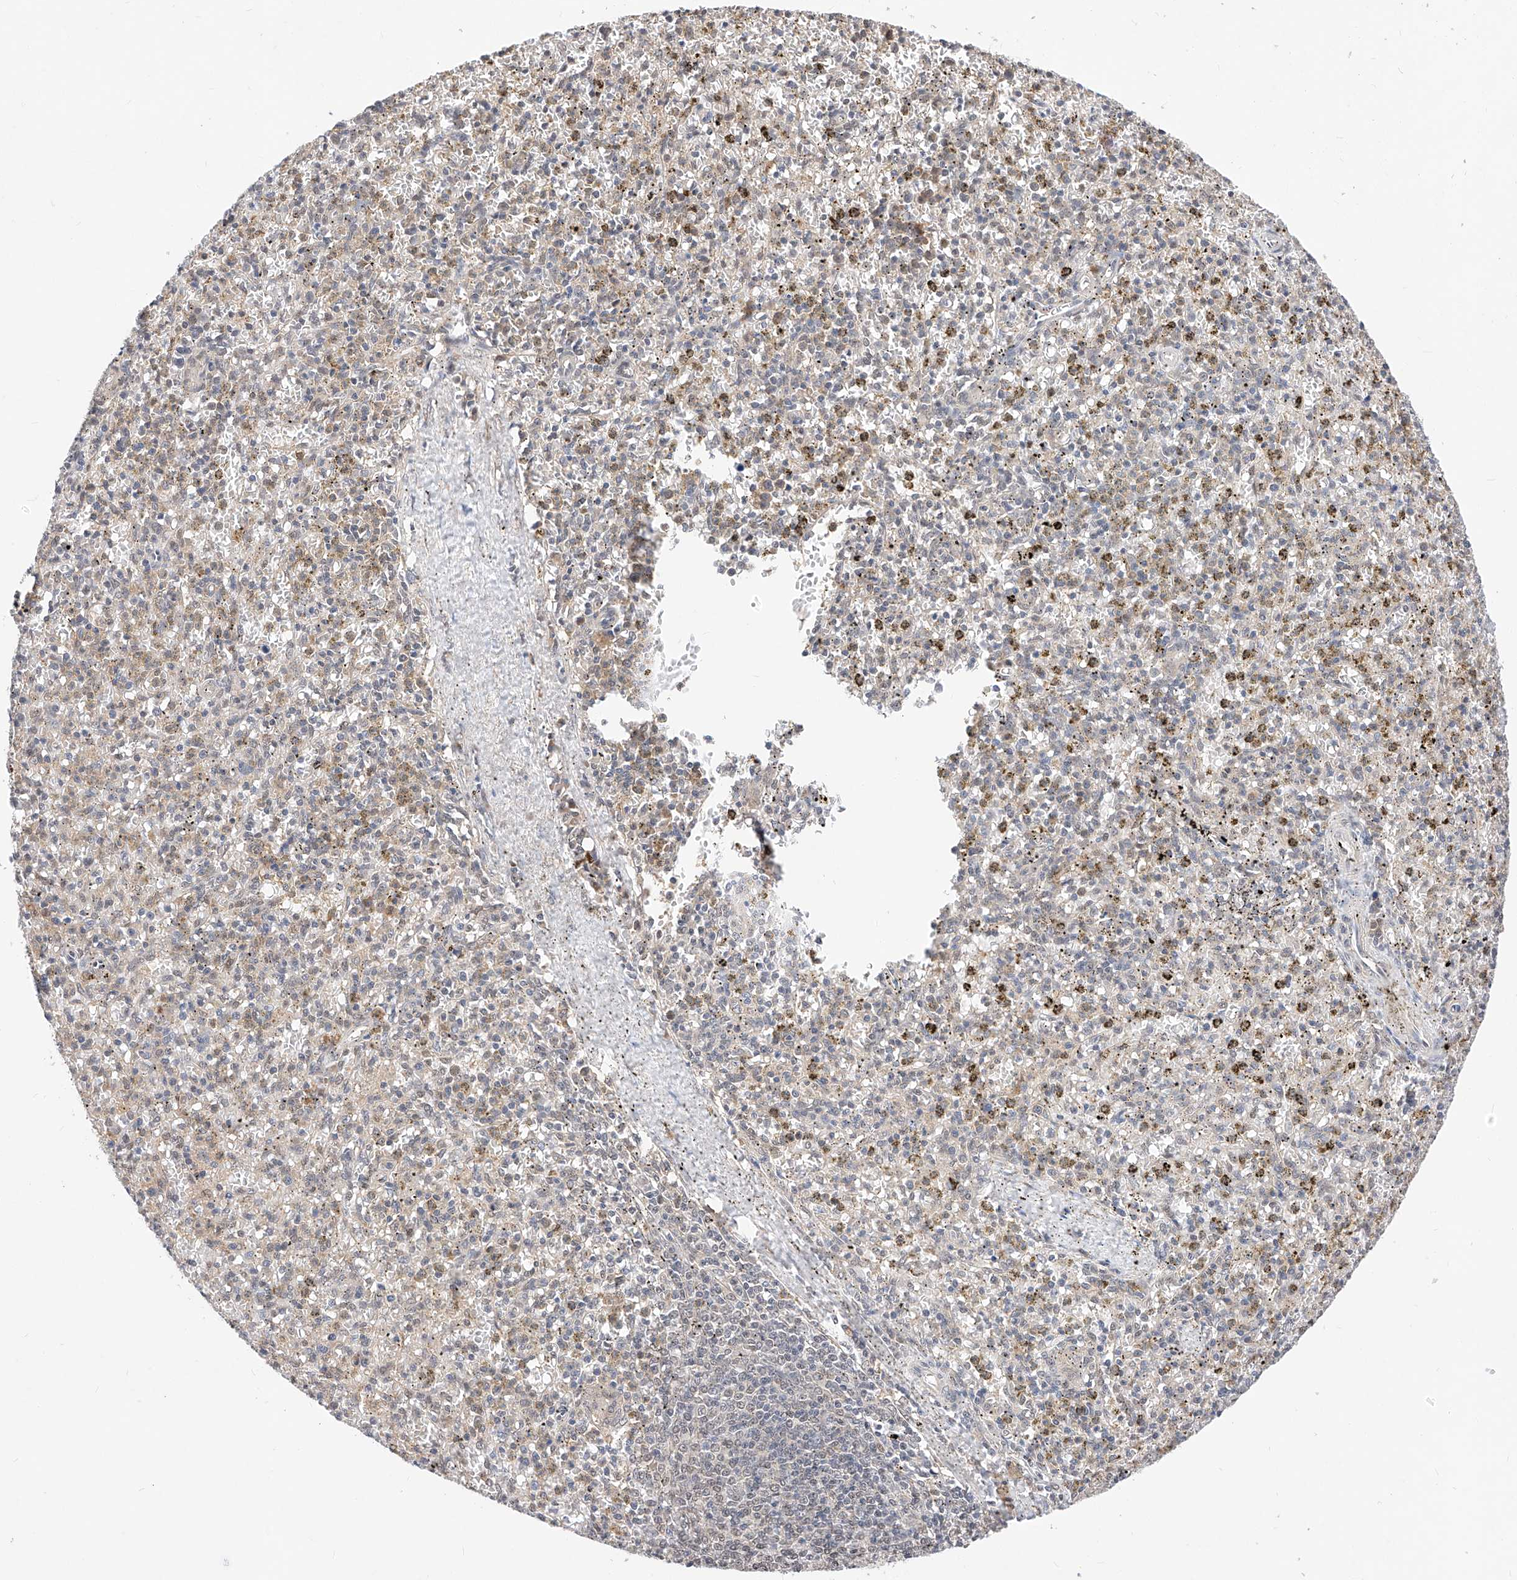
{"staining": {"intensity": "negative", "quantity": "none", "location": "none"}, "tissue": "spleen", "cell_type": "Cells in red pulp", "image_type": "normal", "snomed": [{"axis": "morphology", "description": "Normal tissue, NOS"}, {"axis": "topography", "description": "Spleen"}], "caption": "Cells in red pulp are negative for brown protein staining in benign spleen. The staining is performed using DAB (3,3'-diaminobenzidine) brown chromogen with nuclei counter-stained in using hematoxylin.", "gene": "ZSCAN4", "patient": {"sex": "male", "age": 72}}